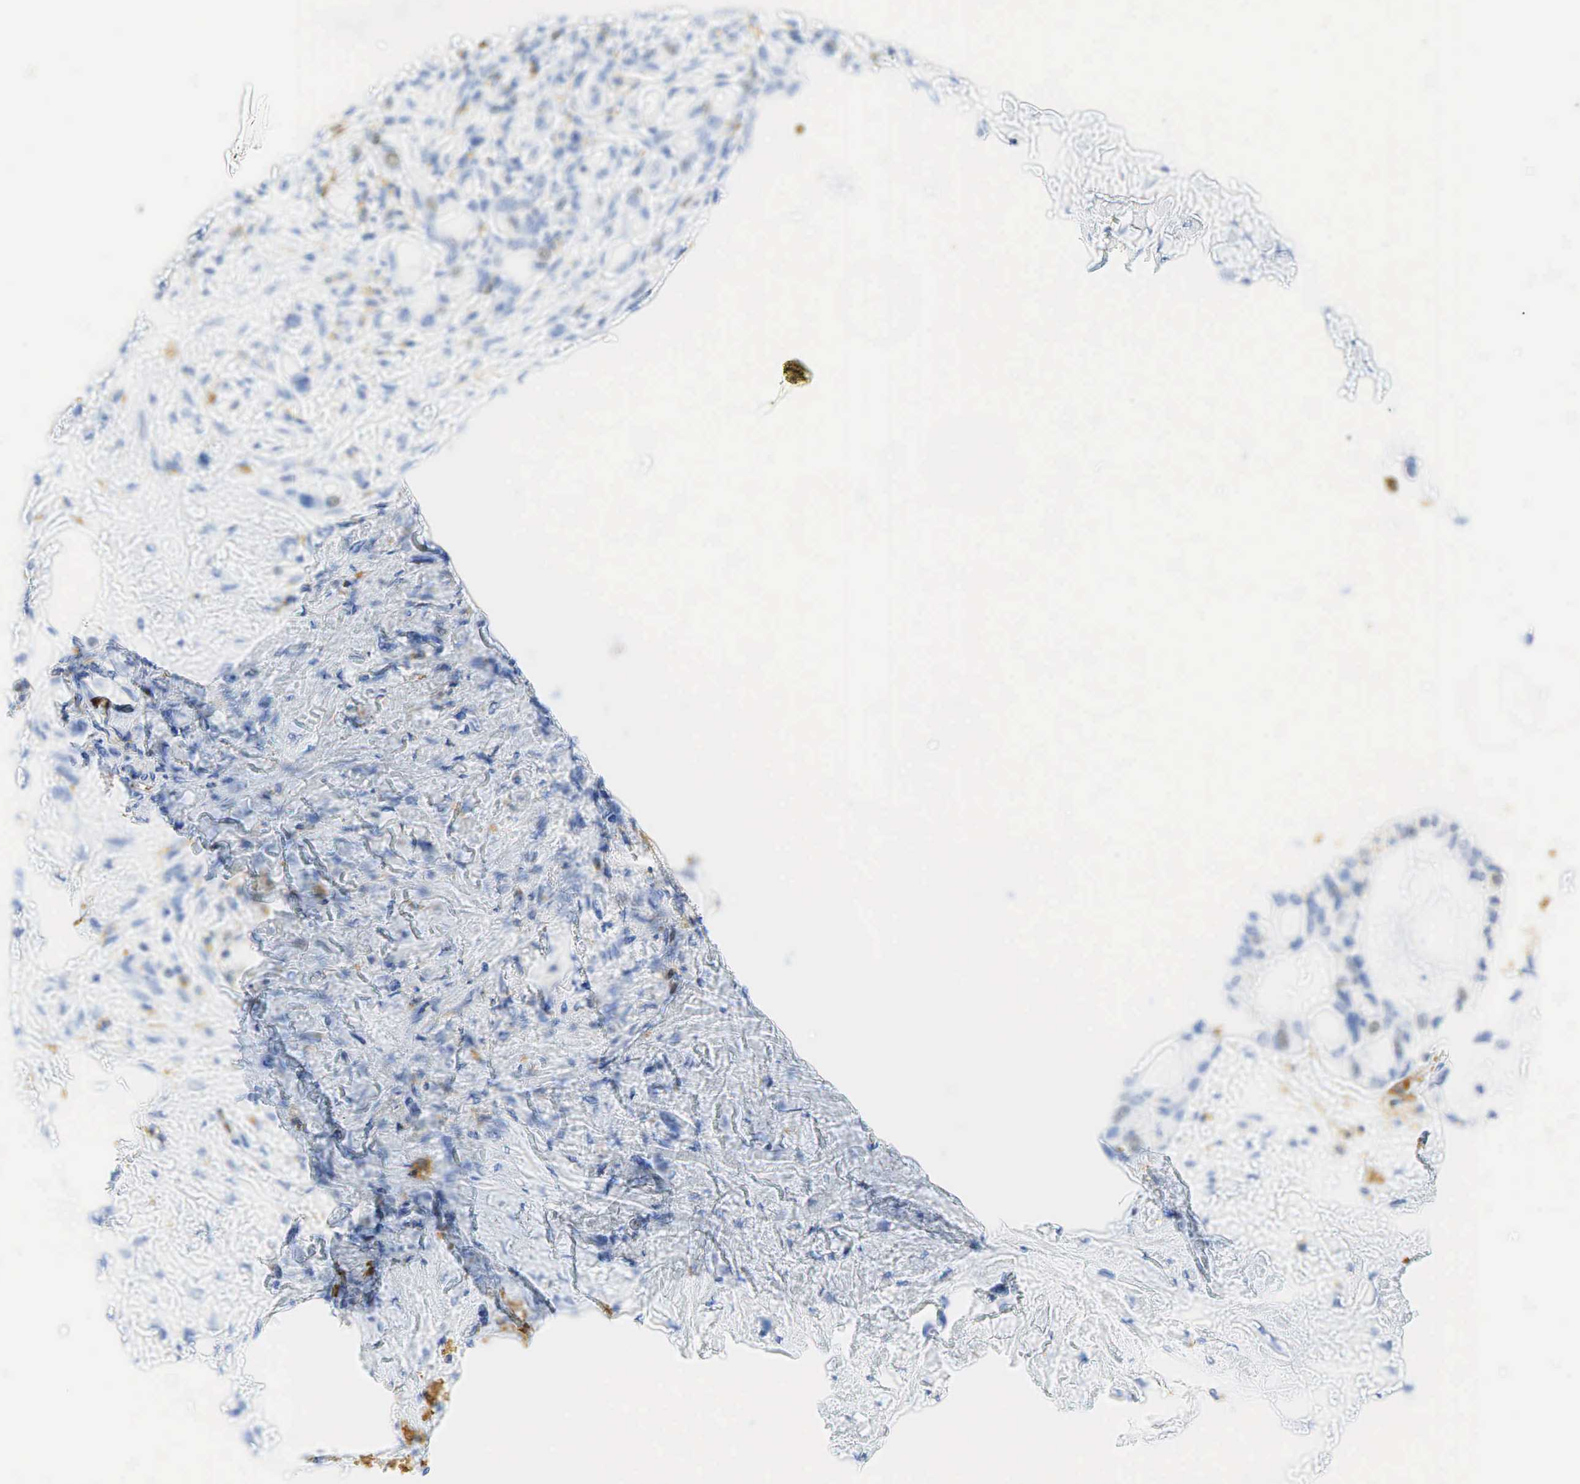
{"staining": {"intensity": "weak", "quantity": "<25%", "location": "nuclear"}, "tissue": "pancreatic cancer", "cell_type": "Tumor cells", "image_type": "cancer", "snomed": [{"axis": "morphology", "description": "Adenocarcinoma, NOS"}, {"axis": "topography", "description": "Pancreas"}], "caption": "An immunohistochemistry (IHC) photomicrograph of pancreatic adenocarcinoma is shown. There is no staining in tumor cells of pancreatic adenocarcinoma.", "gene": "CD68", "patient": {"sex": "female", "age": 70}}